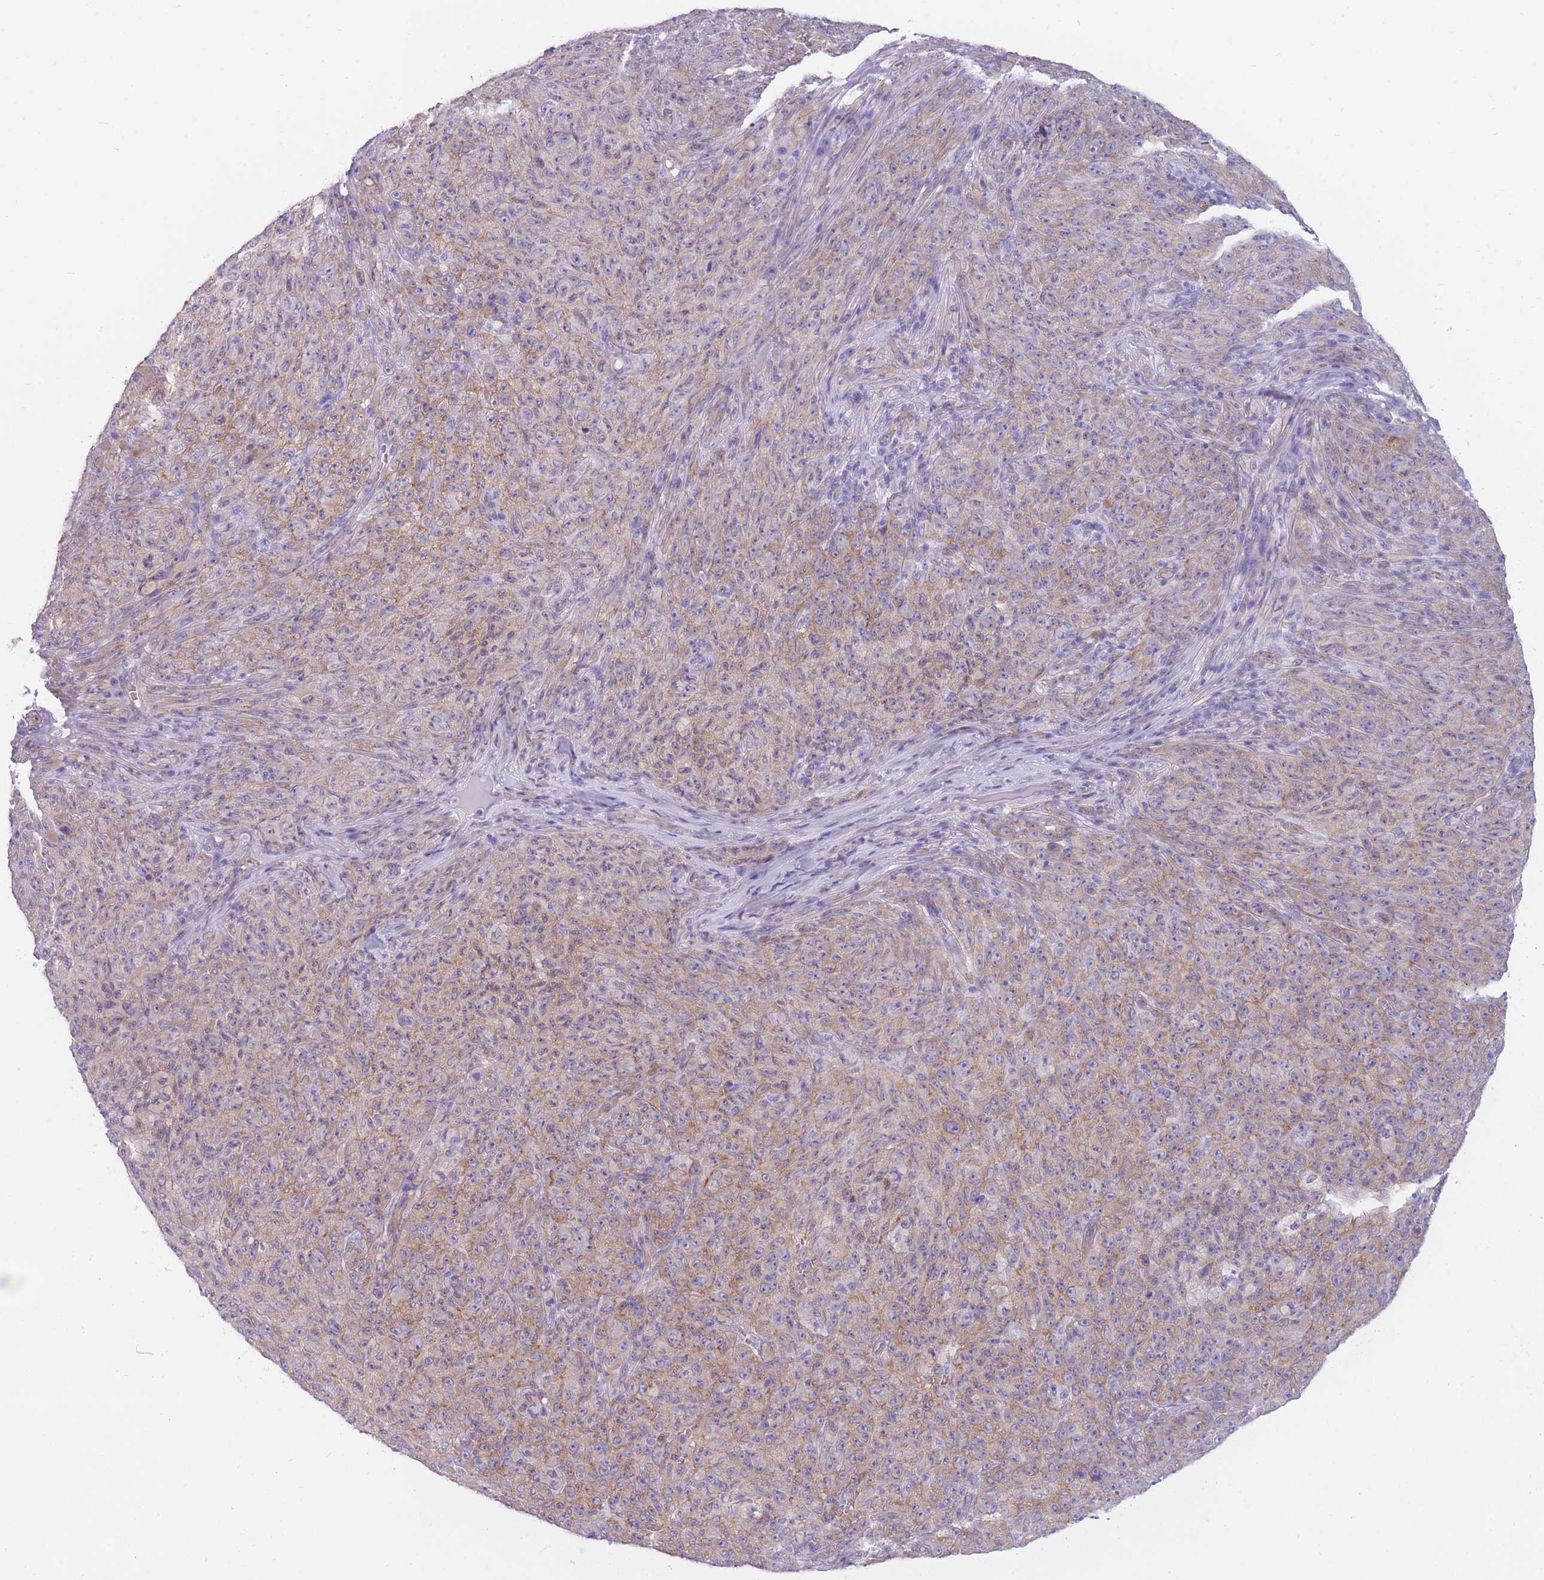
{"staining": {"intensity": "weak", "quantity": "25%-75%", "location": "cytoplasmic/membranous"}, "tissue": "melanoma", "cell_type": "Tumor cells", "image_type": "cancer", "snomed": [{"axis": "morphology", "description": "Malignant melanoma, NOS"}, {"axis": "topography", "description": "Skin"}], "caption": "Weak cytoplasmic/membranous positivity for a protein is present in about 25%-75% of tumor cells of malignant melanoma using immunohistochemistry (IHC).", "gene": "MTSS2", "patient": {"sex": "female", "age": 82}}